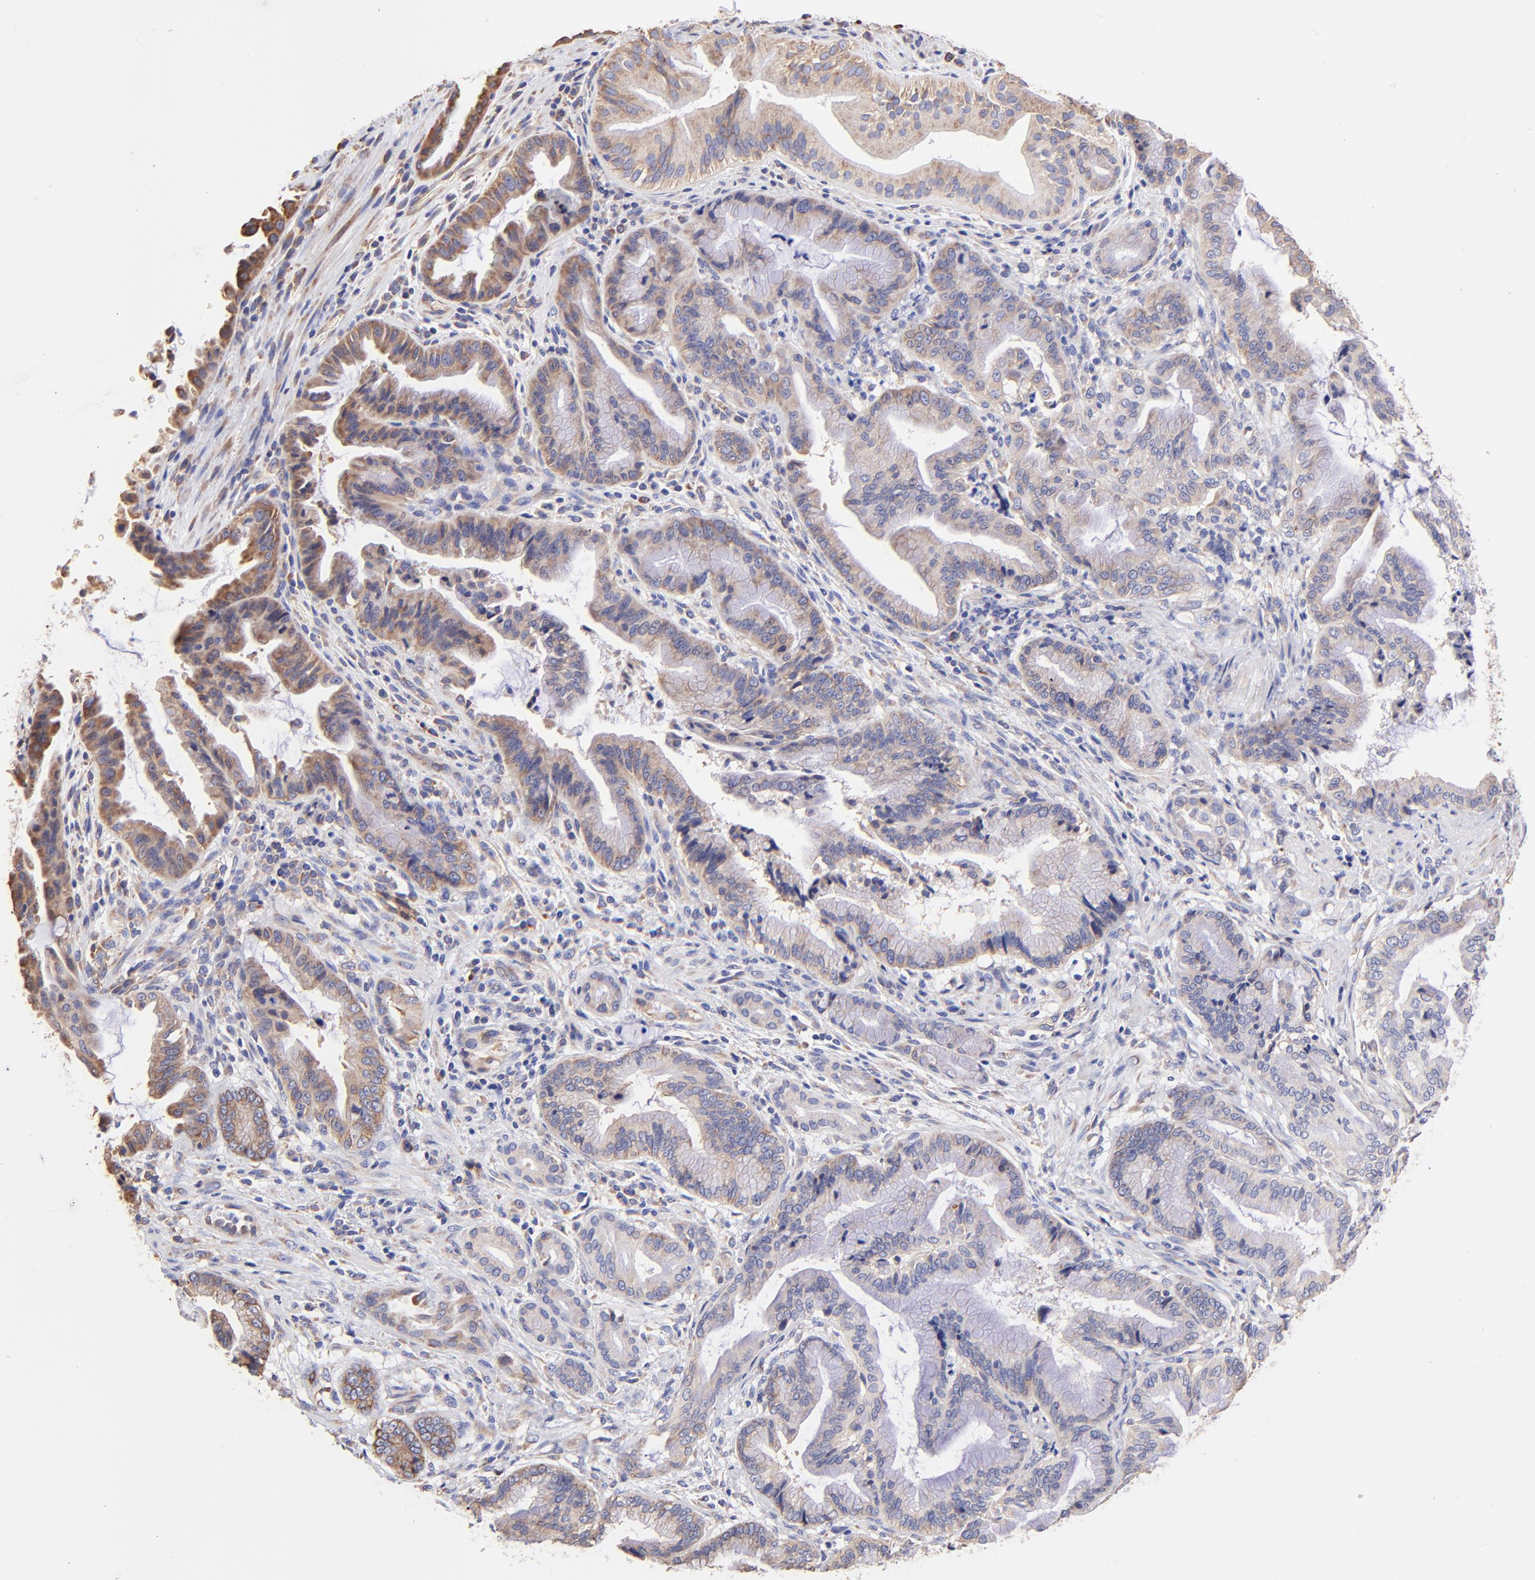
{"staining": {"intensity": "moderate", "quantity": "25%-75%", "location": "cytoplasmic/membranous"}, "tissue": "pancreatic cancer", "cell_type": "Tumor cells", "image_type": "cancer", "snomed": [{"axis": "morphology", "description": "Adenocarcinoma, NOS"}, {"axis": "topography", "description": "Pancreas"}], "caption": "A brown stain labels moderate cytoplasmic/membranous positivity of a protein in adenocarcinoma (pancreatic) tumor cells. (brown staining indicates protein expression, while blue staining denotes nuclei).", "gene": "RPL30", "patient": {"sex": "female", "age": 64}}